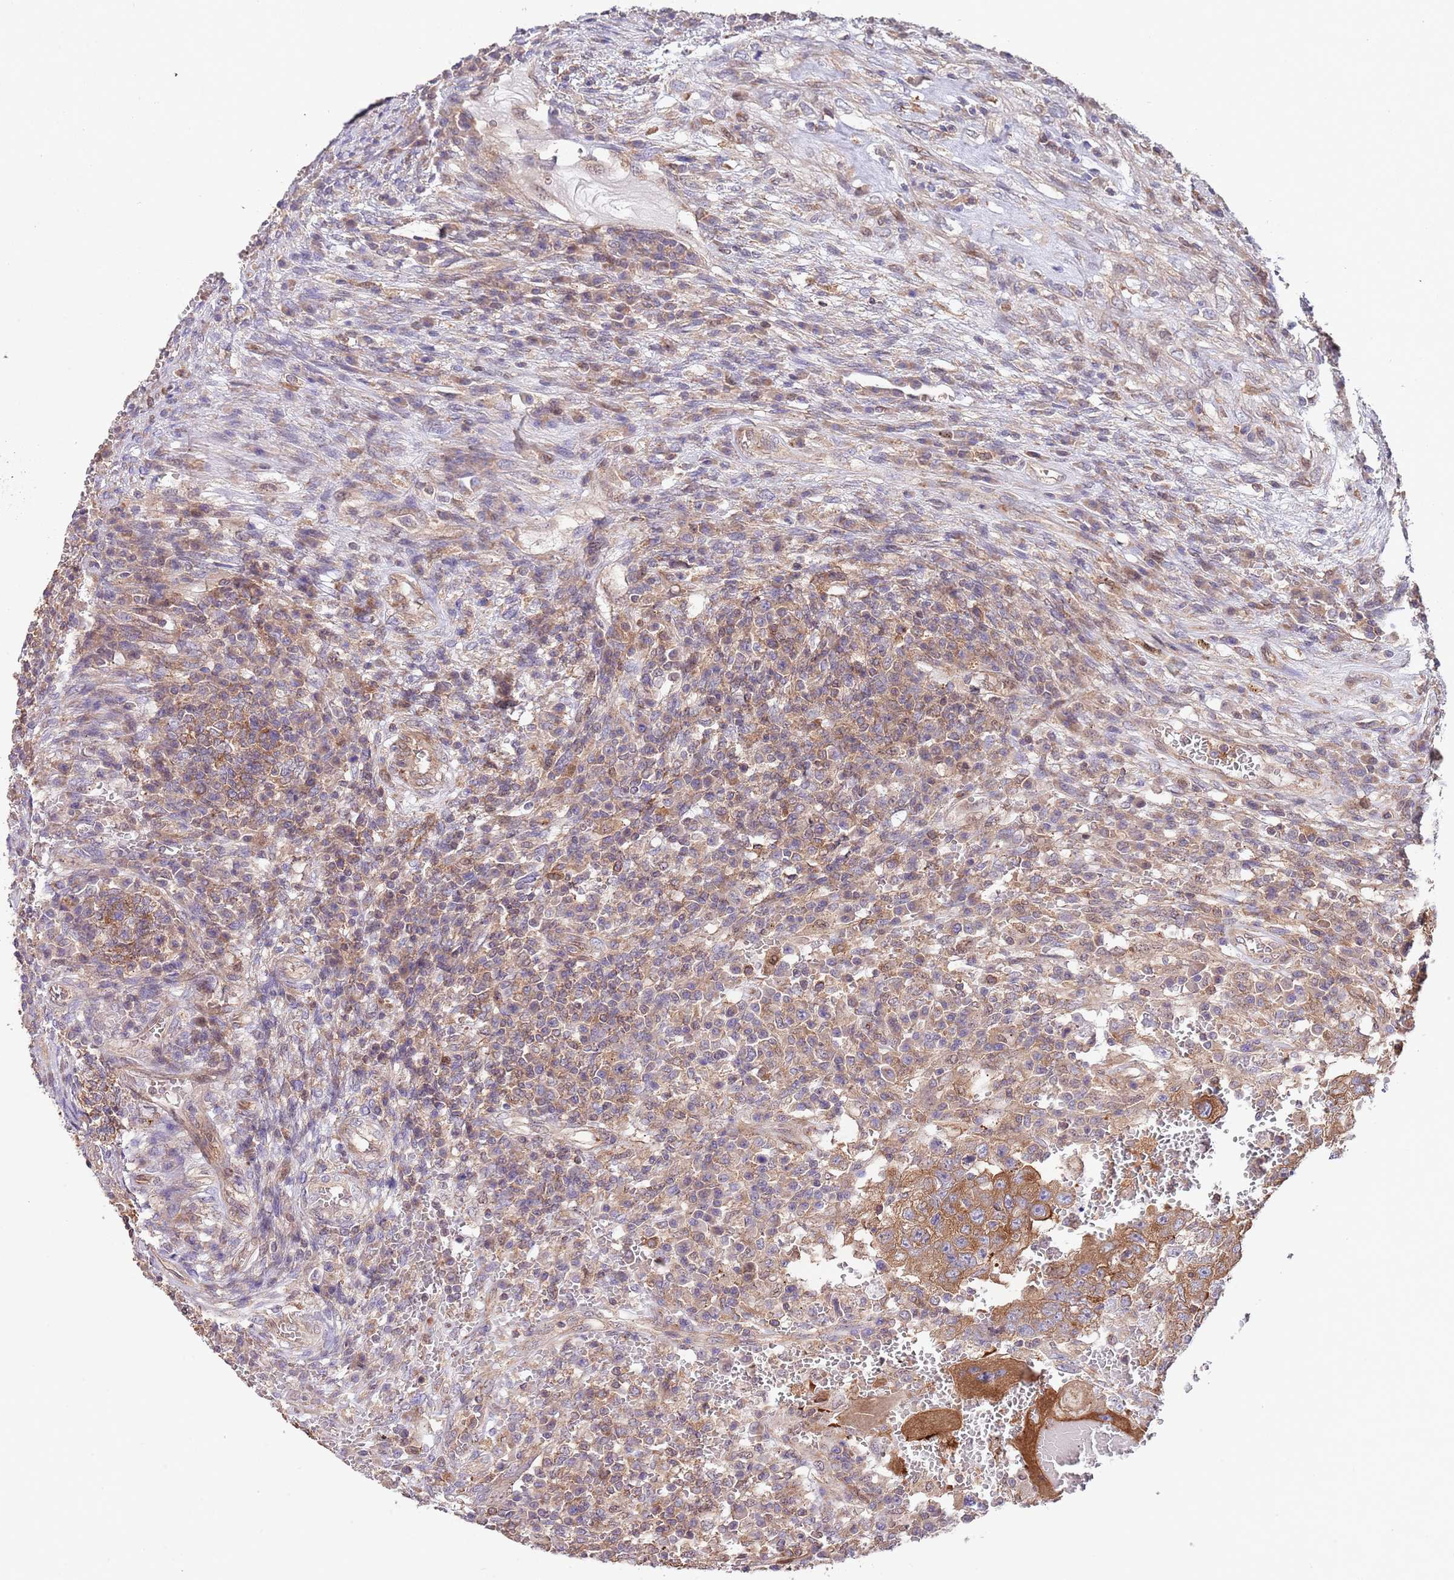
{"staining": {"intensity": "moderate", "quantity": ">75%", "location": "cytoplasmic/membranous"}, "tissue": "testis cancer", "cell_type": "Tumor cells", "image_type": "cancer", "snomed": [{"axis": "morphology", "description": "Carcinoma, Embryonal, NOS"}, {"axis": "topography", "description": "Testis"}], "caption": "An IHC micrograph of tumor tissue is shown. Protein staining in brown shows moderate cytoplasmic/membranous positivity in embryonal carcinoma (testis) within tumor cells.", "gene": "RNF19B", "patient": {"sex": "male", "age": 26}}